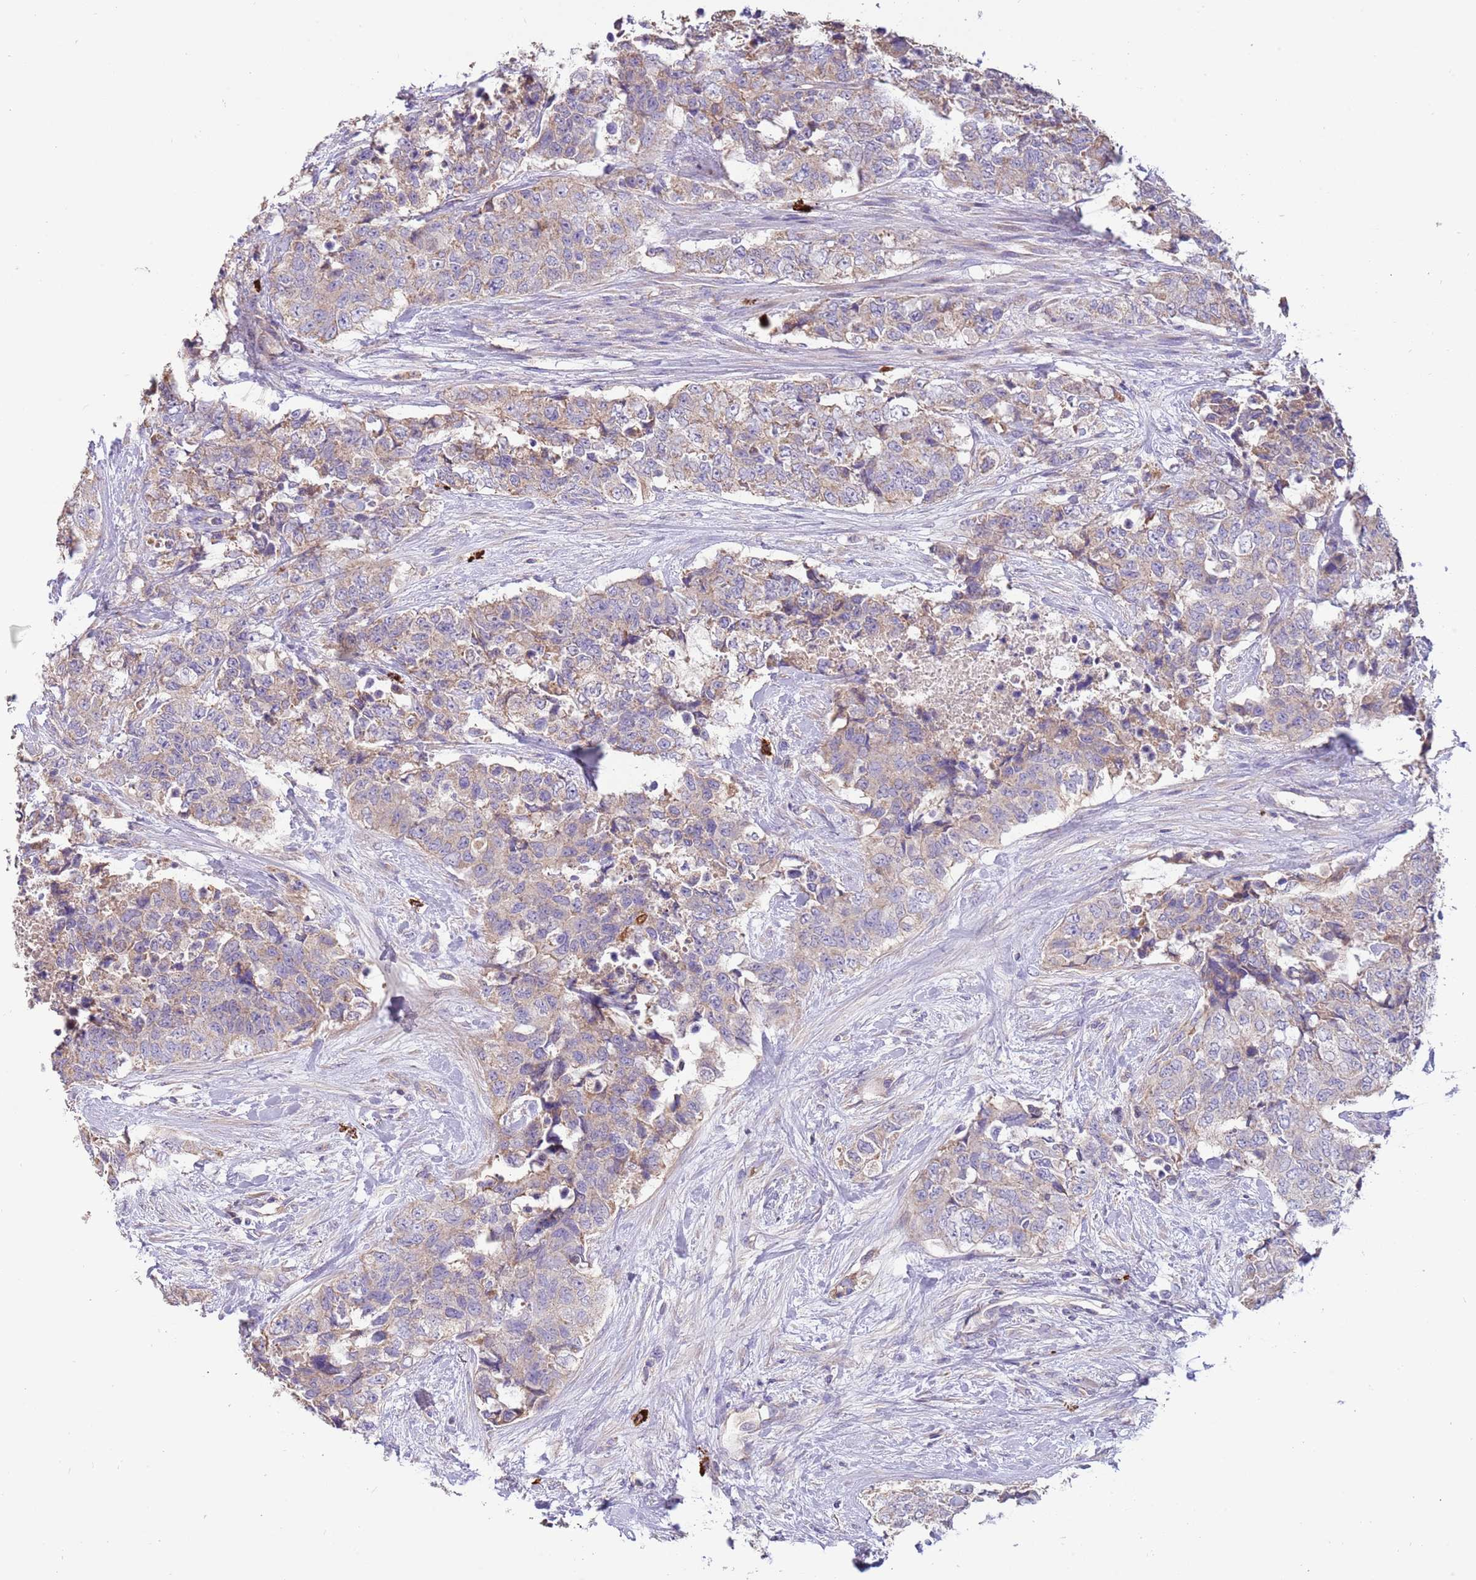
{"staining": {"intensity": "weak", "quantity": "25%-75%", "location": "cytoplasmic/membranous"}, "tissue": "urothelial cancer", "cell_type": "Tumor cells", "image_type": "cancer", "snomed": [{"axis": "morphology", "description": "Urothelial carcinoma, High grade"}, {"axis": "topography", "description": "Urinary bladder"}], "caption": "Immunohistochemical staining of human urothelial cancer reveals weak cytoplasmic/membranous protein staining in about 25%-75% of tumor cells. (IHC, brightfield microscopy, high magnification).", "gene": "TRMO", "patient": {"sex": "female", "age": 78}}